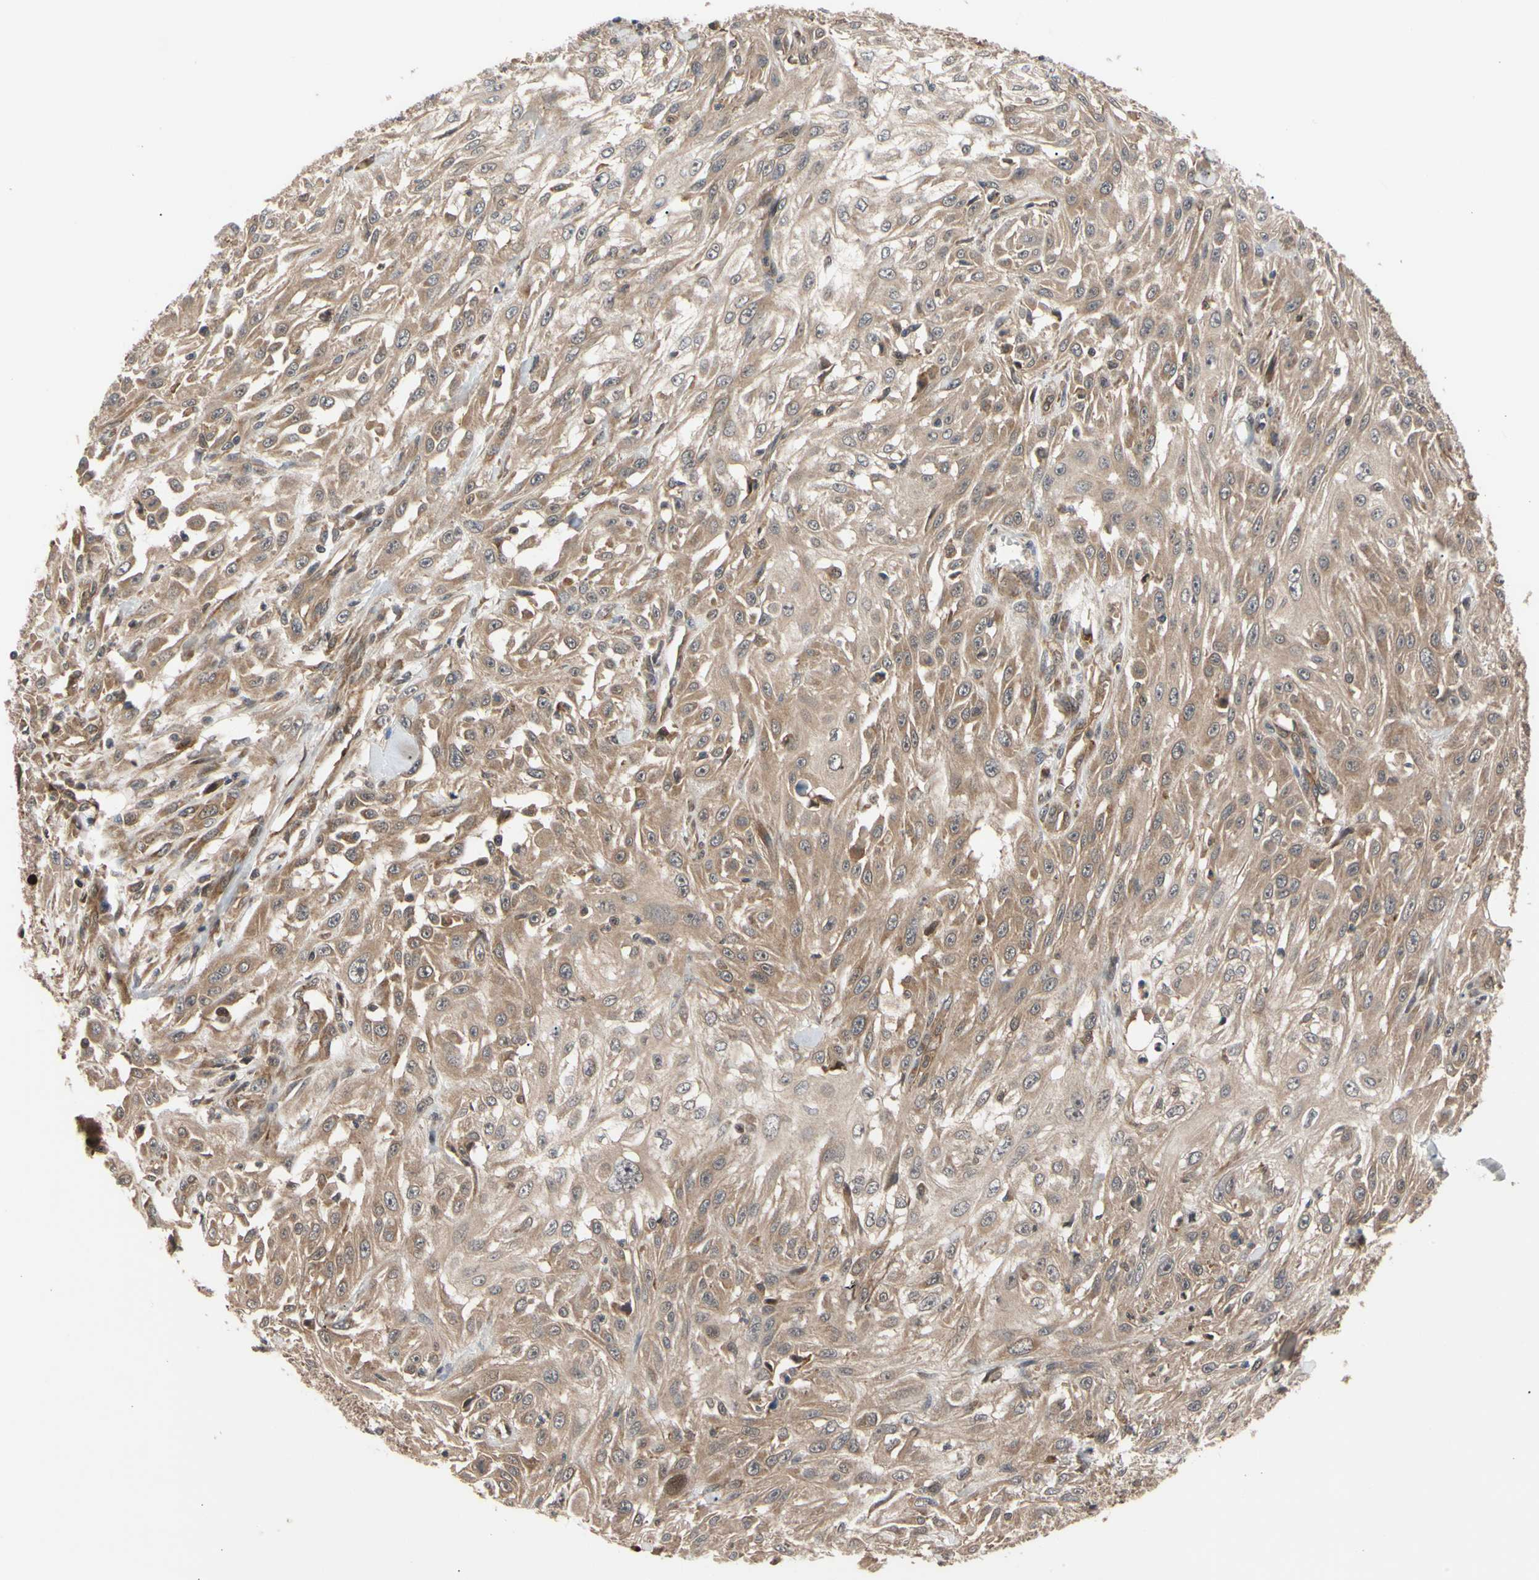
{"staining": {"intensity": "weak", "quantity": ">75%", "location": "cytoplasmic/membranous"}, "tissue": "skin cancer", "cell_type": "Tumor cells", "image_type": "cancer", "snomed": [{"axis": "morphology", "description": "Squamous cell carcinoma, NOS"}, {"axis": "topography", "description": "Skin"}], "caption": "Skin squamous cell carcinoma was stained to show a protein in brown. There is low levels of weak cytoplasmic/membranous staining in about >75% of tumor cells.", "gene": "CYTIP", "patient": {"sex": "male", "age": 75}}